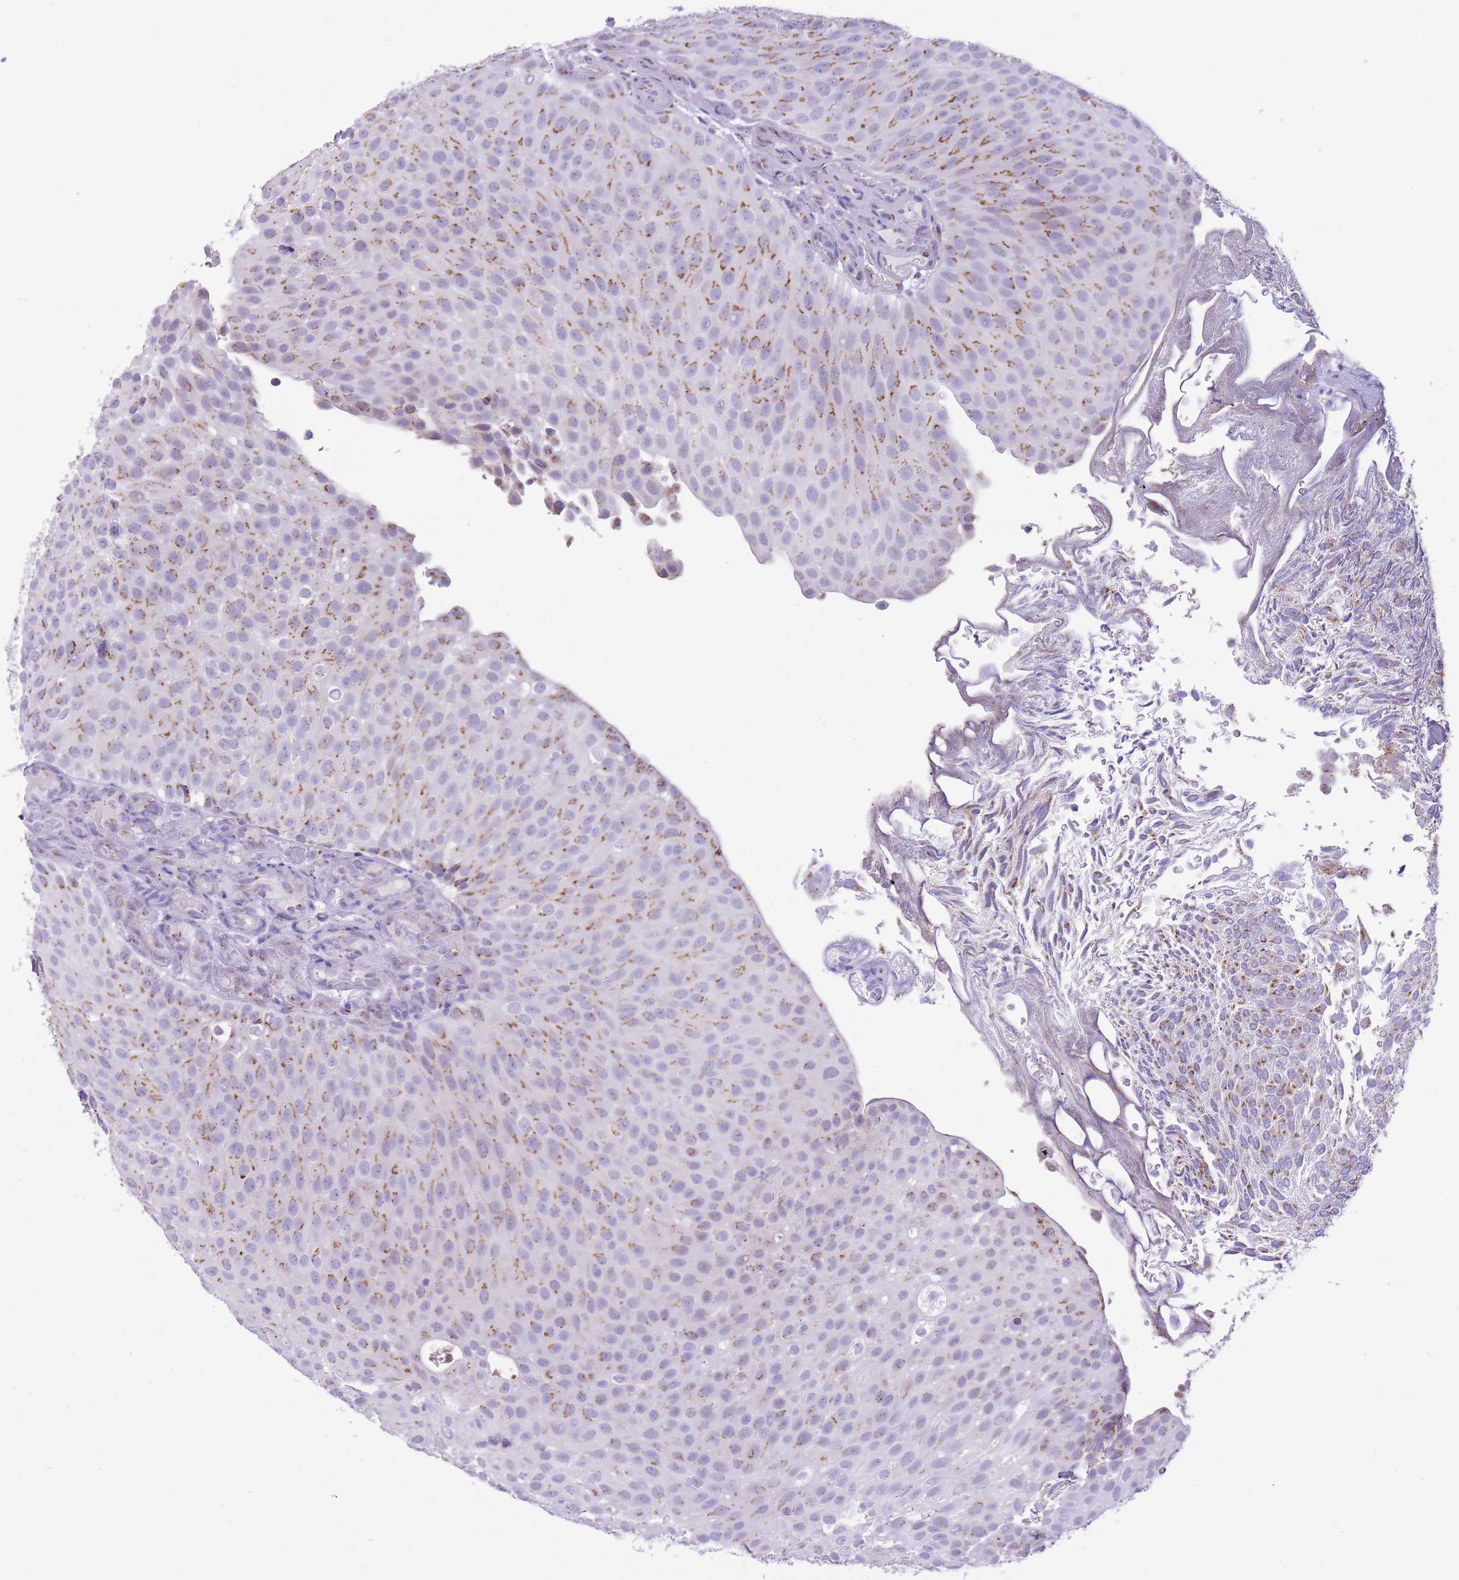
{"staining": {"intensity": "moderate", "quantity": ">75%", "location": "cytoplasmic/membranous"}, "tissue": "urothelial cancer", "cell_type": "Tumor cells", "image_type": "cancer", "snomed": [{"axis": "morphology", "description": "Urothelial carcinoma, Low grade"}, {"axis": "topography", "description": "Urinary bladder"}], "caption": "Urothelial carcinoma (low-grade) stained with IHC displays moderate cytoplasmic/membranous staining in approximately >75% of tumor cells.", "gene": "B4GALT2", "patient": {"sex": "male", "age": 78}}